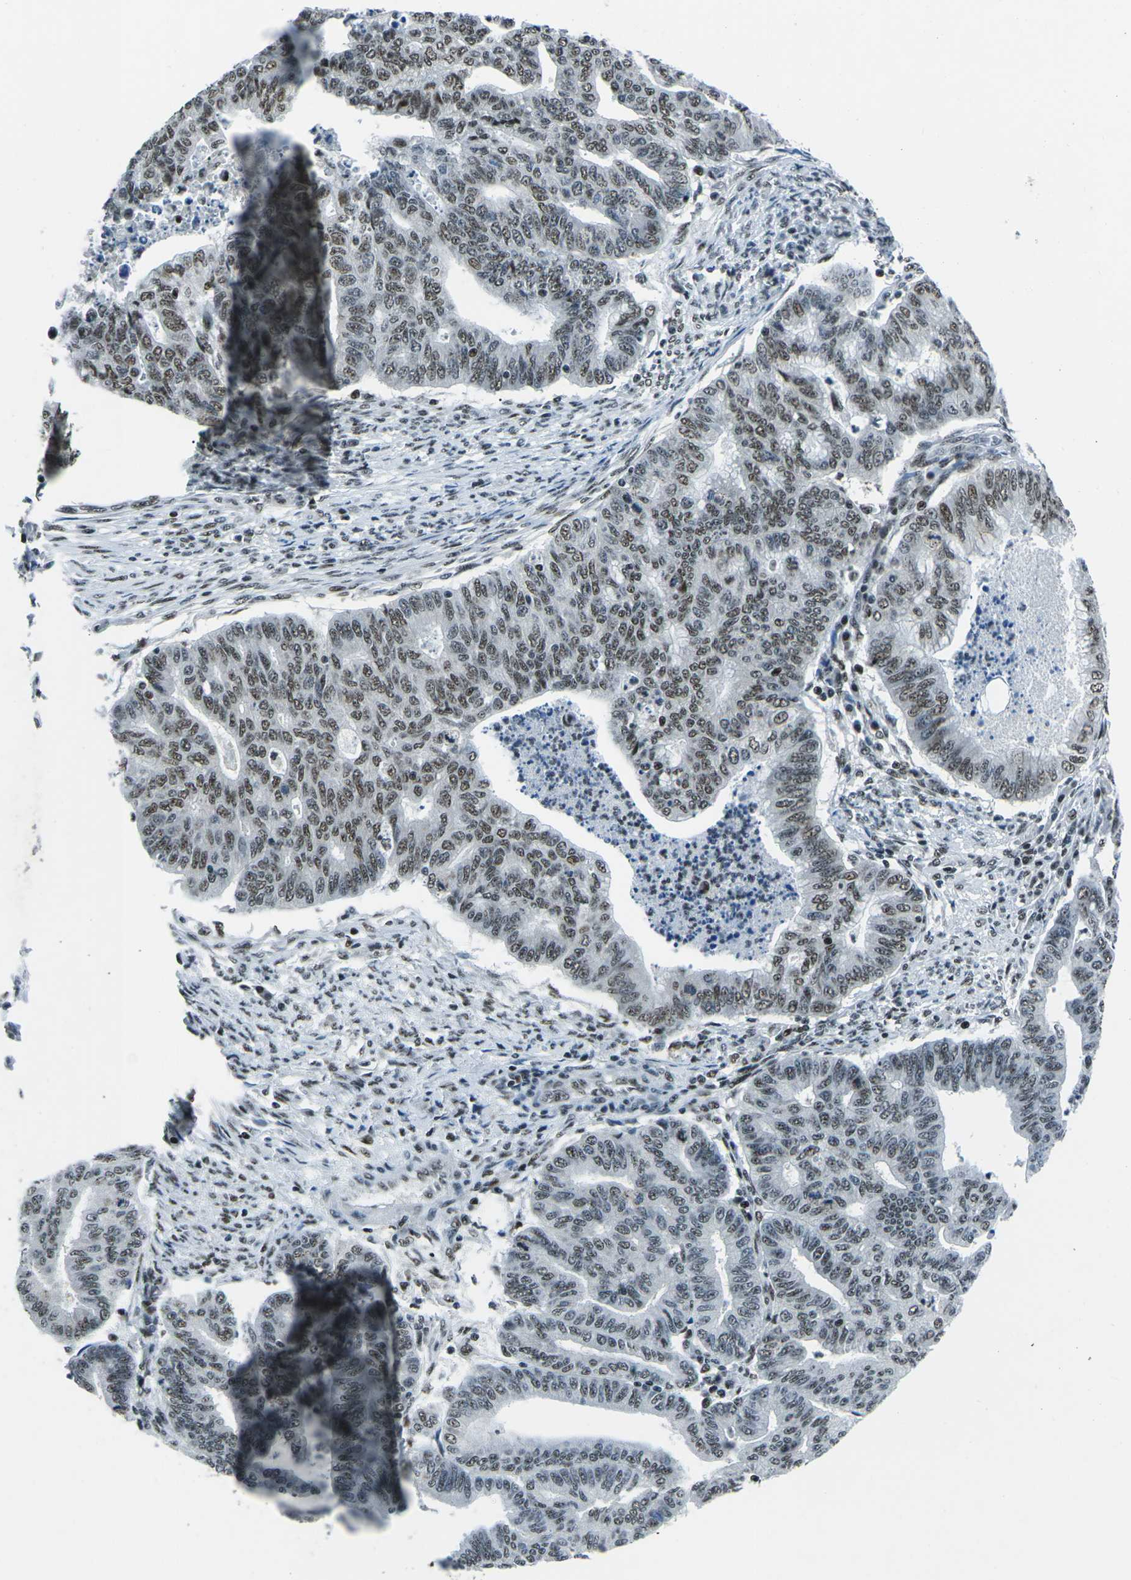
{"staining": {"intensity": "moderate", "quantity": ">75%", "location": "nuclear"}, "tissue": "endometrial cancer", "cell_type": "Tumor cells", "image_type": "cancer", "snomed": [{"axis": "morphology", "description": "Adenocarcinoma, NOS"}, {"axis": "topography", "description": "Endometrium"}], "caption": "Protein expression analysis of adenocarcinoma (endometrial) shows moderate nuclear staining in approximately >75% of tumor cells. The staining was performed using DAB to visualize the protein expression in brown, while the nuclei were stained in blue with hematoxylin (Magnification: 20x).", "gene": "RBL2", "patient": {"sex": "female", "age": 79}}